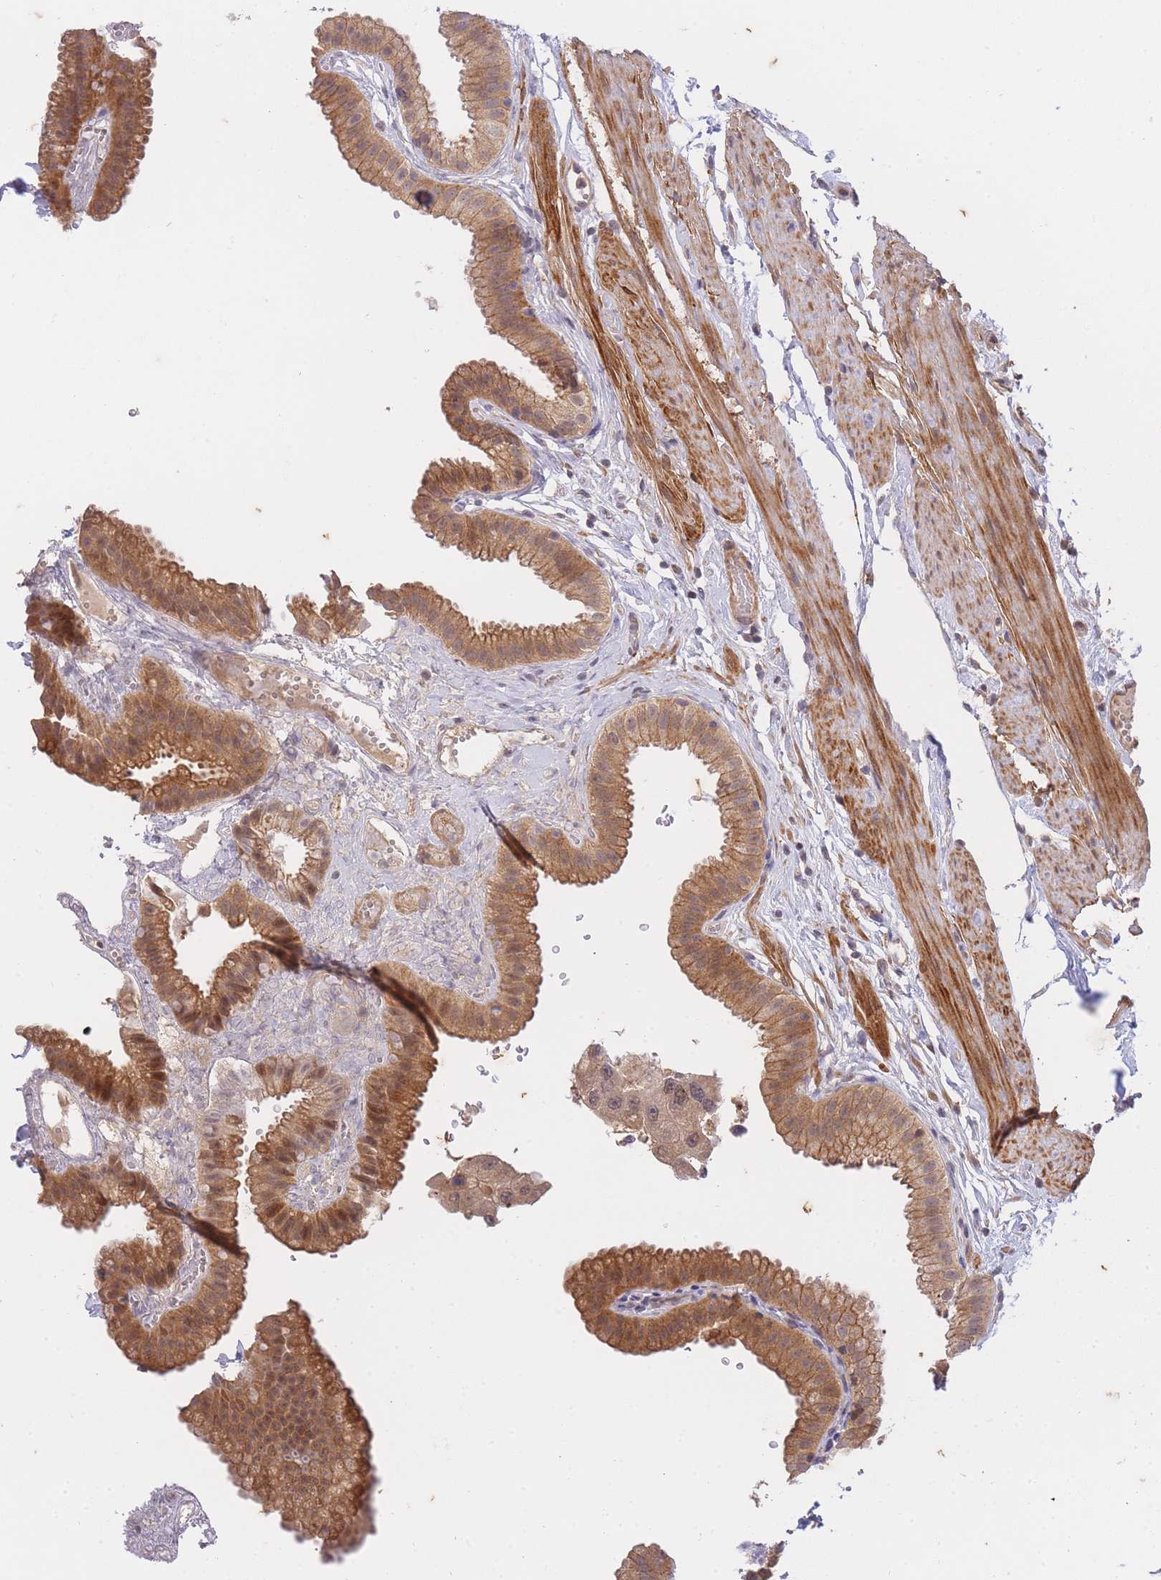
{"staining": {"intensity": "moderate", "quantity": ">75%", "location": "cytoplasmic/membranous,nuclear"}, "tissue": "gallbladder", "cell_type": "Glandular cells", "image_type": "normal", "snomed": [{"axis": "morphology", "description": "Normal tissue, NOS"}, {"axis": "topography", "description": "Gallbladder"}], "caption": "Gallbladder stained with immunohistochemistry (IHC) reveals moderate cytoplasmic/membranous,nuclear expression in approximately >75% of glandular cells.", "gene": "ST8SIA4", "patient": {"sex": "female", "age": 61}}